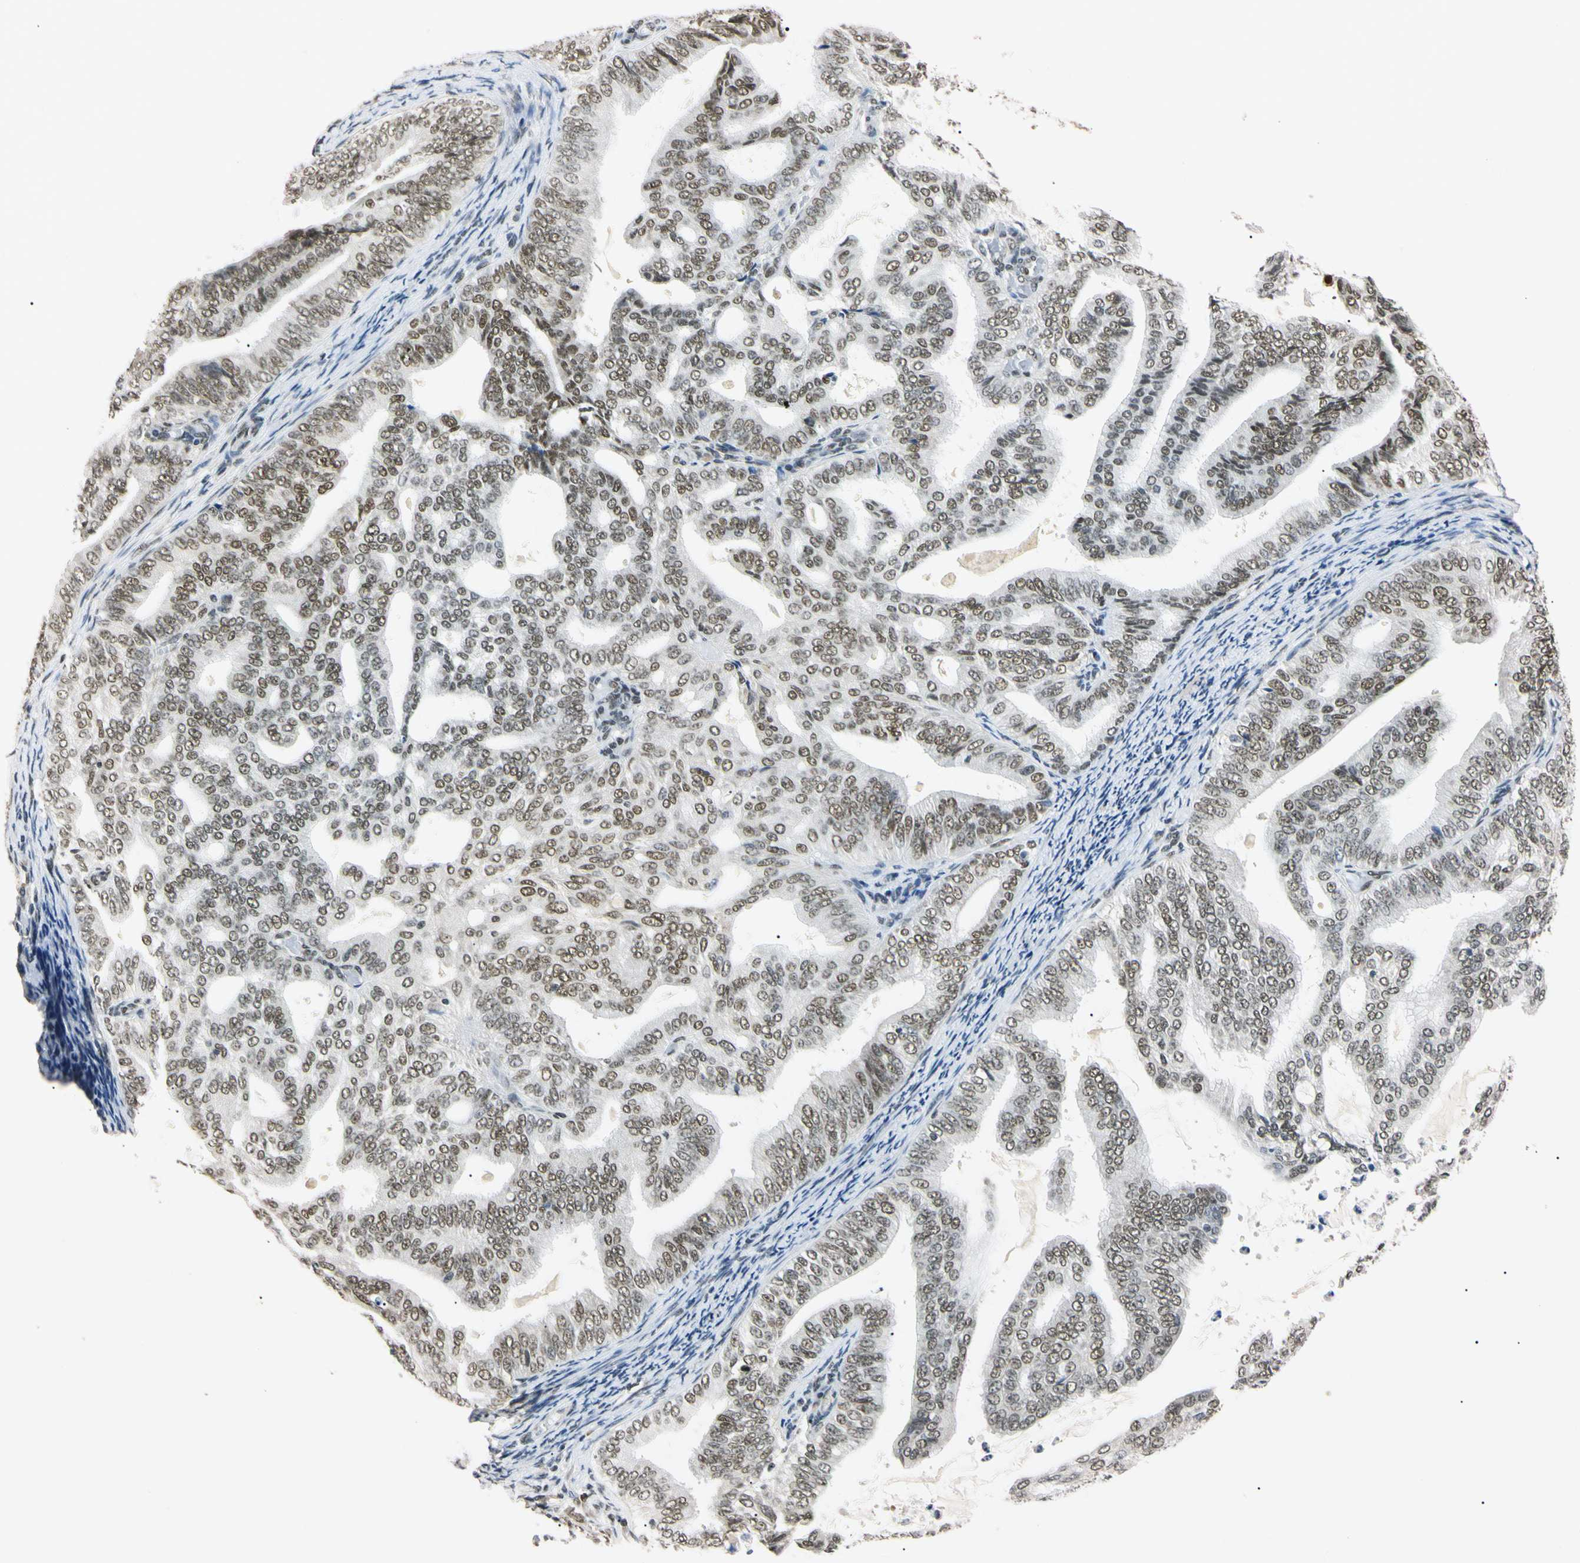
{"staining": {"intensity": "moderate", "quantity": ">75%", "location": "nuclear"}, "tissue": "endometrial cancer", "cell_type": "Tumor cells", "image_type": "cancer", "snomed": [{"axis": "morphology", "description": "Adenocarcinoma, NOS"}, {"axis": "topography", "description": "Endometrium"}], "caption": "Tumor cells exhibit medium levels of moderate nuclear positivity in approximately >75% of cells in human adenocarcinoma (endometrial).", "gene": "SMARCA5", "patient": {"sex": "female", "age": 58}}